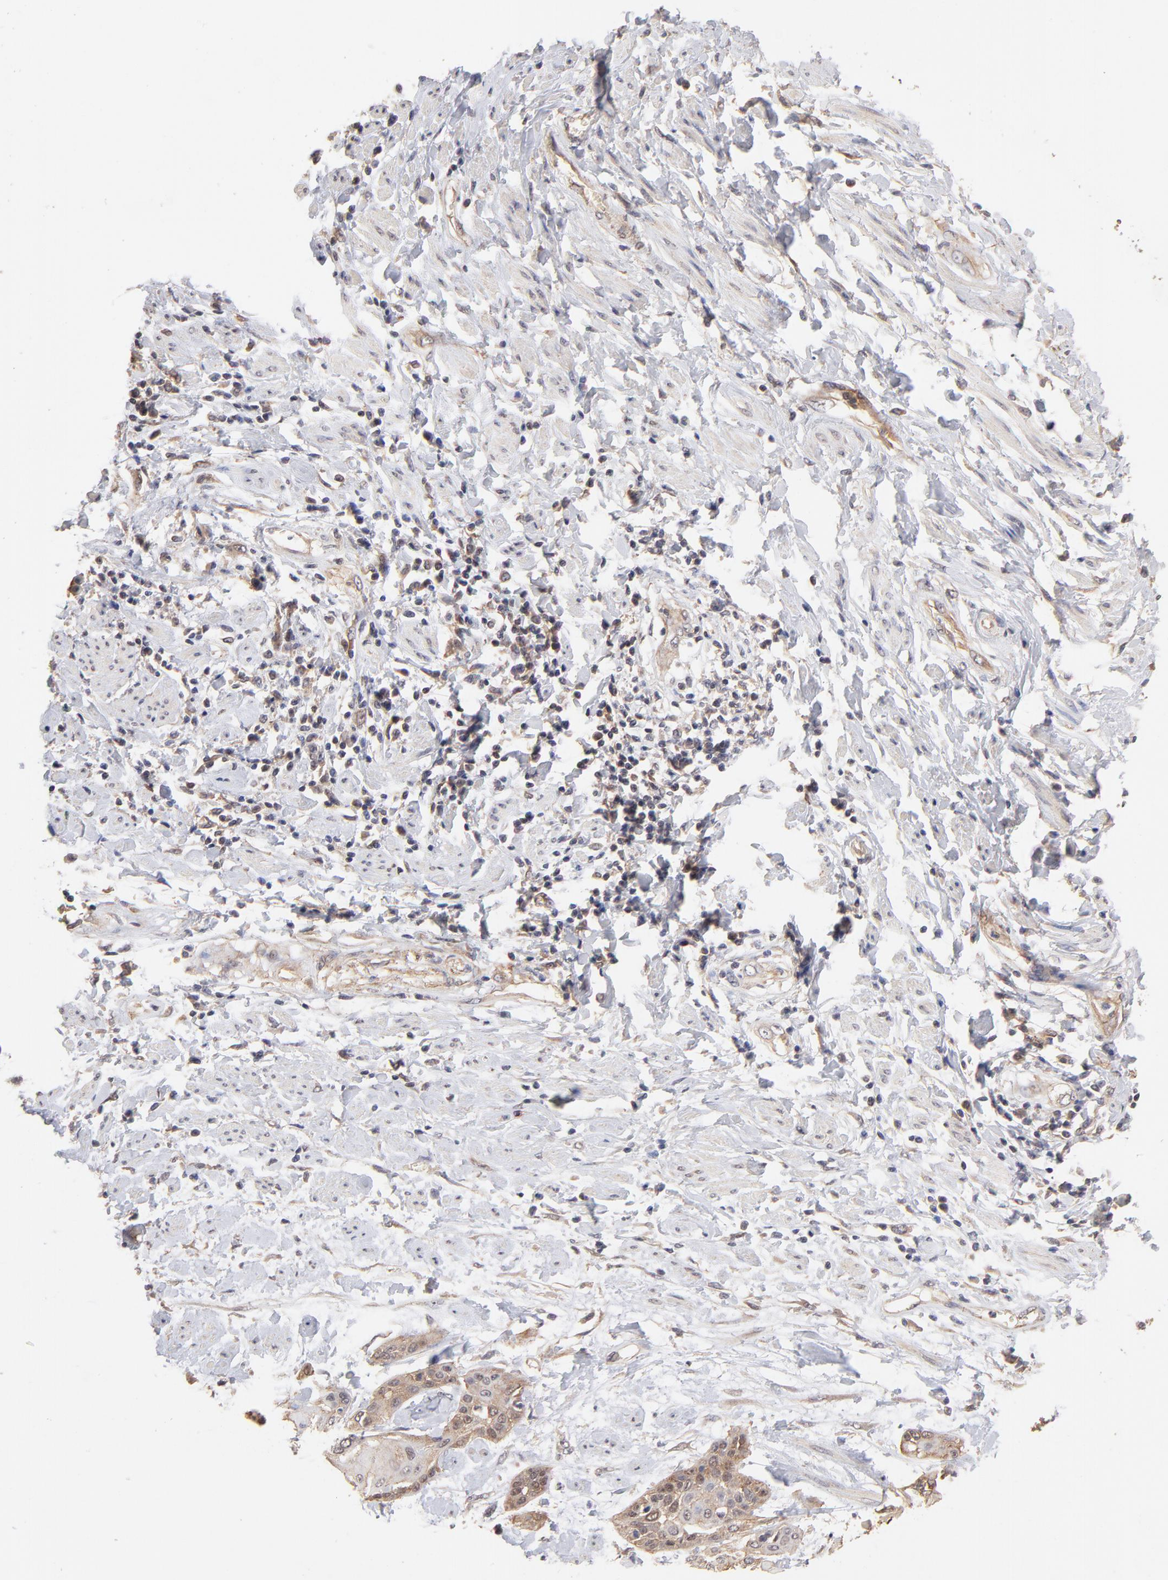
{"staining": {"intensity": "moderate", "quantity": "25%-75%", "location": "cytoplasmic/membranous,nuclear"}, "tissue": "cervical cancer", "cell_type": "Tumor cells", "image_type": "cancer", "snomed": [{"axis": "morphology", "description": "Squamous cell carcinoma, NOS"}, {"axis": "topography", "description": "Cervix"}], "caption": "Brown immunohistochemical staining in squamous cell carcinoma (cervical) reveals moderate cytoplasmic/membranous and nuclear positivity in approximately 25%-75% of tumor cells.", "gene": "STAP2", "patient": {"sex": "female", "age": 57}}